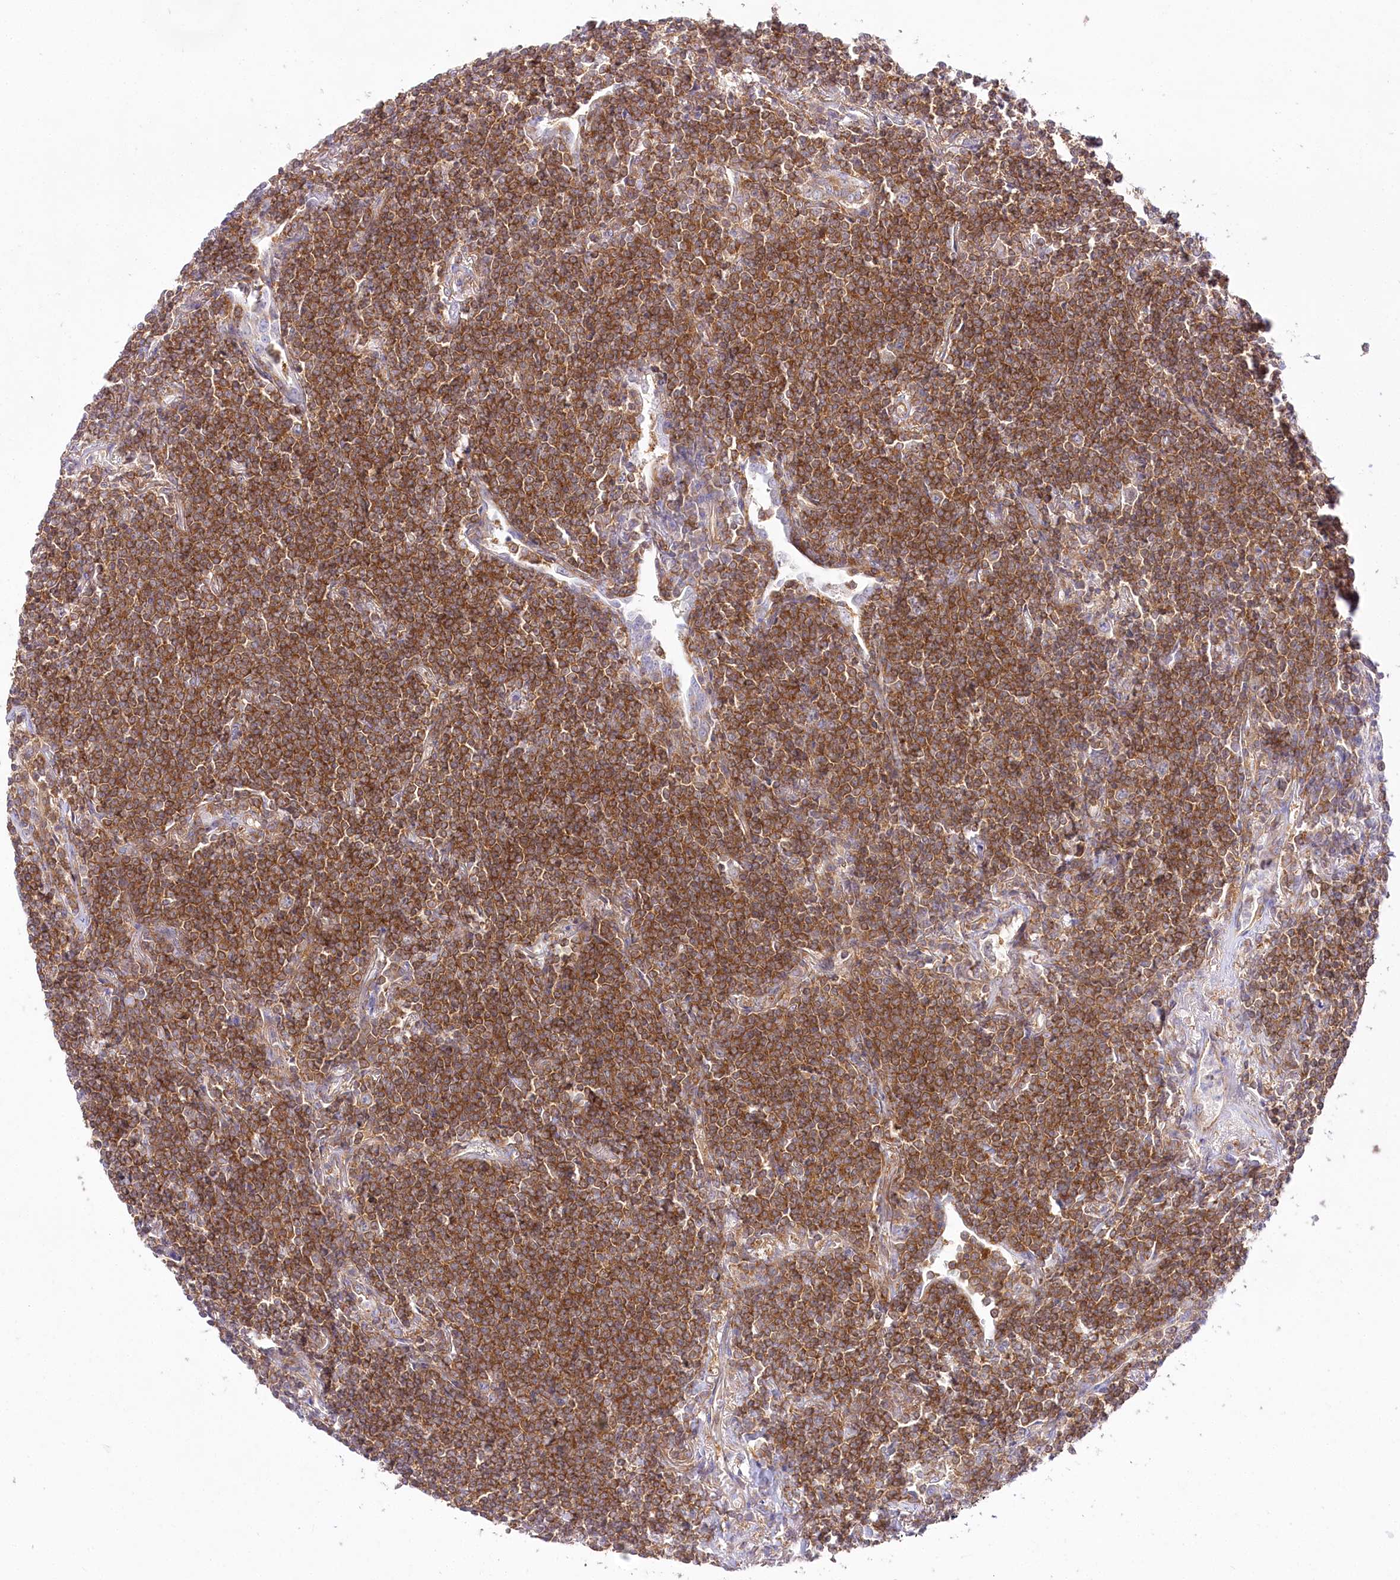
{"staining": {"intensity": "moderate", "quantity": ">75%", "location": "cytoplasmic/membranous"}, "tissue": "lymphoma", "cell_type": "Tumor cells", "image_type": "cancer", "snomed": [{"axis": "morphology", "description": "Malignant lymphoma, non-Hodgkin's type, Low grade"}, {"axis": "topography", "description": "Lung"}], "caption": "Lymphoma was stained to show a protein in brown. There is medium levels of moderate cytoplasmic/membranous staining in about >75% of tumor cells.", "gene": "ABRAXAS2", "patient": {"sex": "female", "age": 71}}